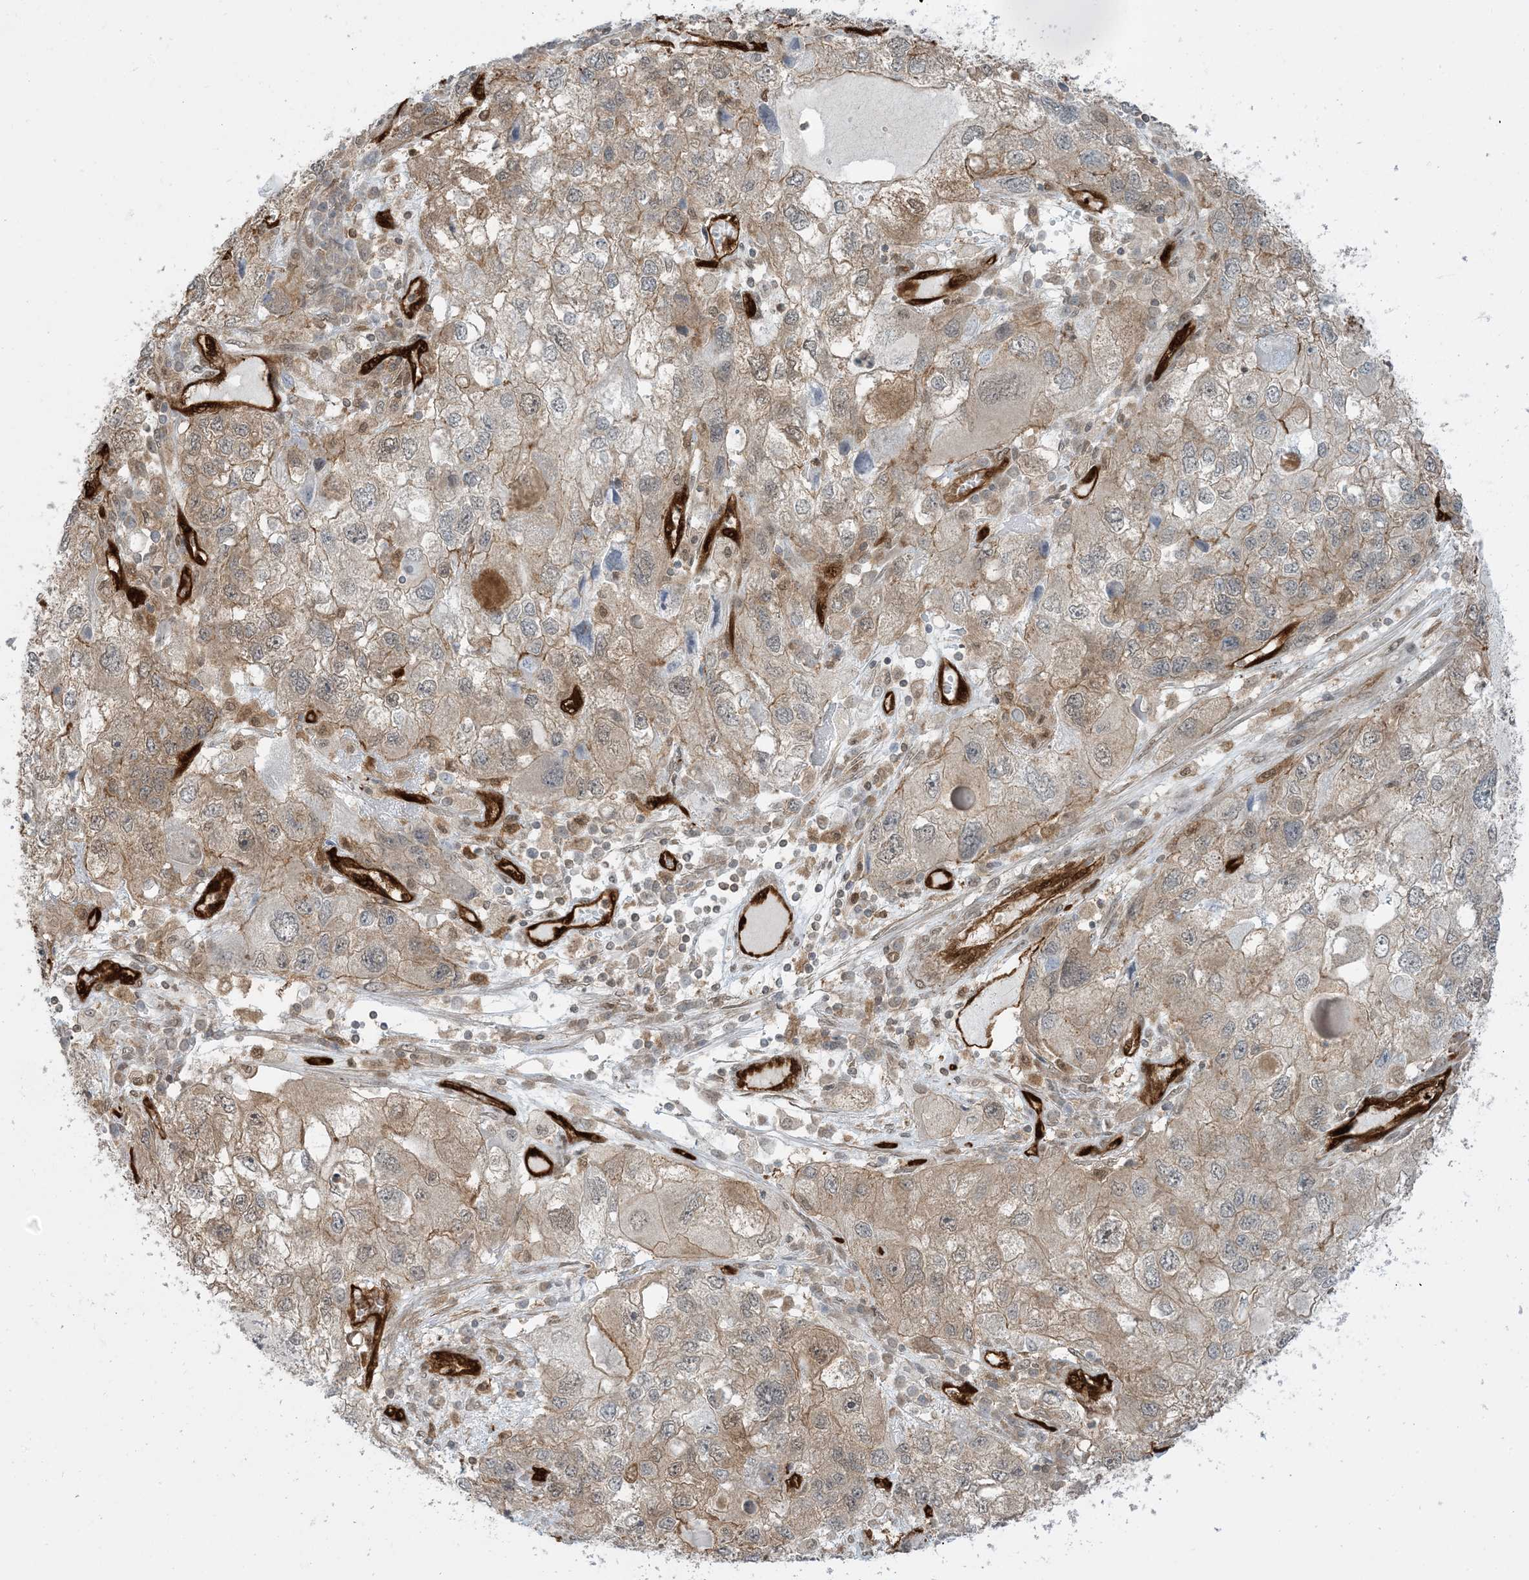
{"staining": {"intensity": "moderate", "quantity": ">75%", "location": "cytoplasmic/membranous"}, "tissue": "endometrial cancer", "cell_type": "Tumor cells", "image_type": "cancer", "snomed": [{"axis": "morphology", "description": "Adenocarcinoma, NOS"}, {"axis": "topography", "description": "Endometrium"}], "caption": "The micrograph exhibits staining of endometrial adenocarcinoma, revealing moderate cytoplasmic/membranous protein expression (brown color) within tumor cells.", "gene": "PPM1F", "patient": {"sex": "female", "age": 49}}